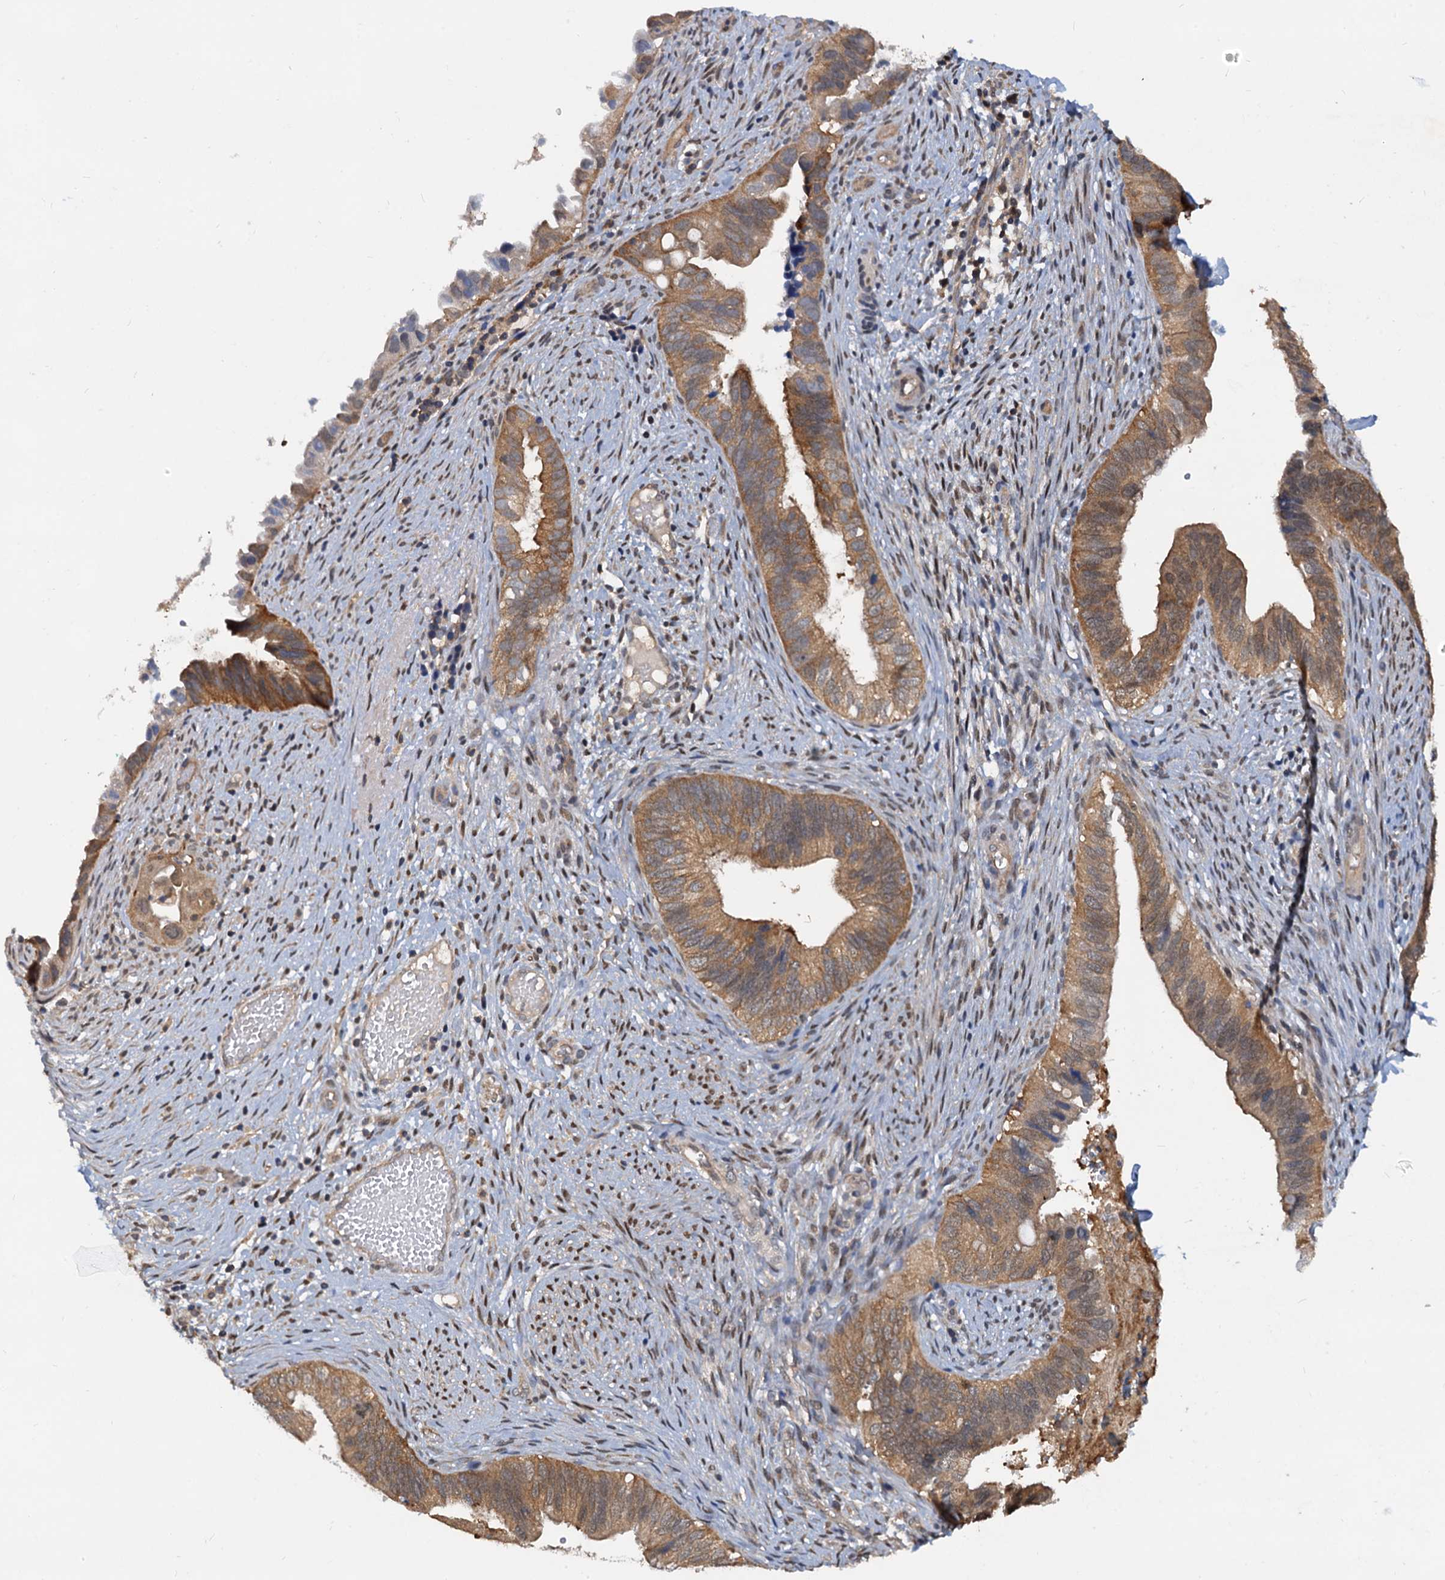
{"staining": {"intensity": "moderate", "quantity": ">75%", "location": "cytoplasmic/membranous"}, "tissue": "cervical cancer", "cell_type": "Tumor cells", "image_type": "cancer", "snomed": [{"axis": "morphology", "description": "Adenocarcinoma, NOS"}, {"axis": "topography", "description": "Cervix"}], "caption": "Immunohistochemistry histopathology image of neoplastic tissue: cervical adenocarcinoma stained using IHC reveals medium levels of moderate protein expression localized specifically in the cytoplasmic/membranous of tumor cells, appearing as a cytoplasmic/membranous brown color.", "gene": "PTGES3", "patient": {"sex": "female", "age": 42}}